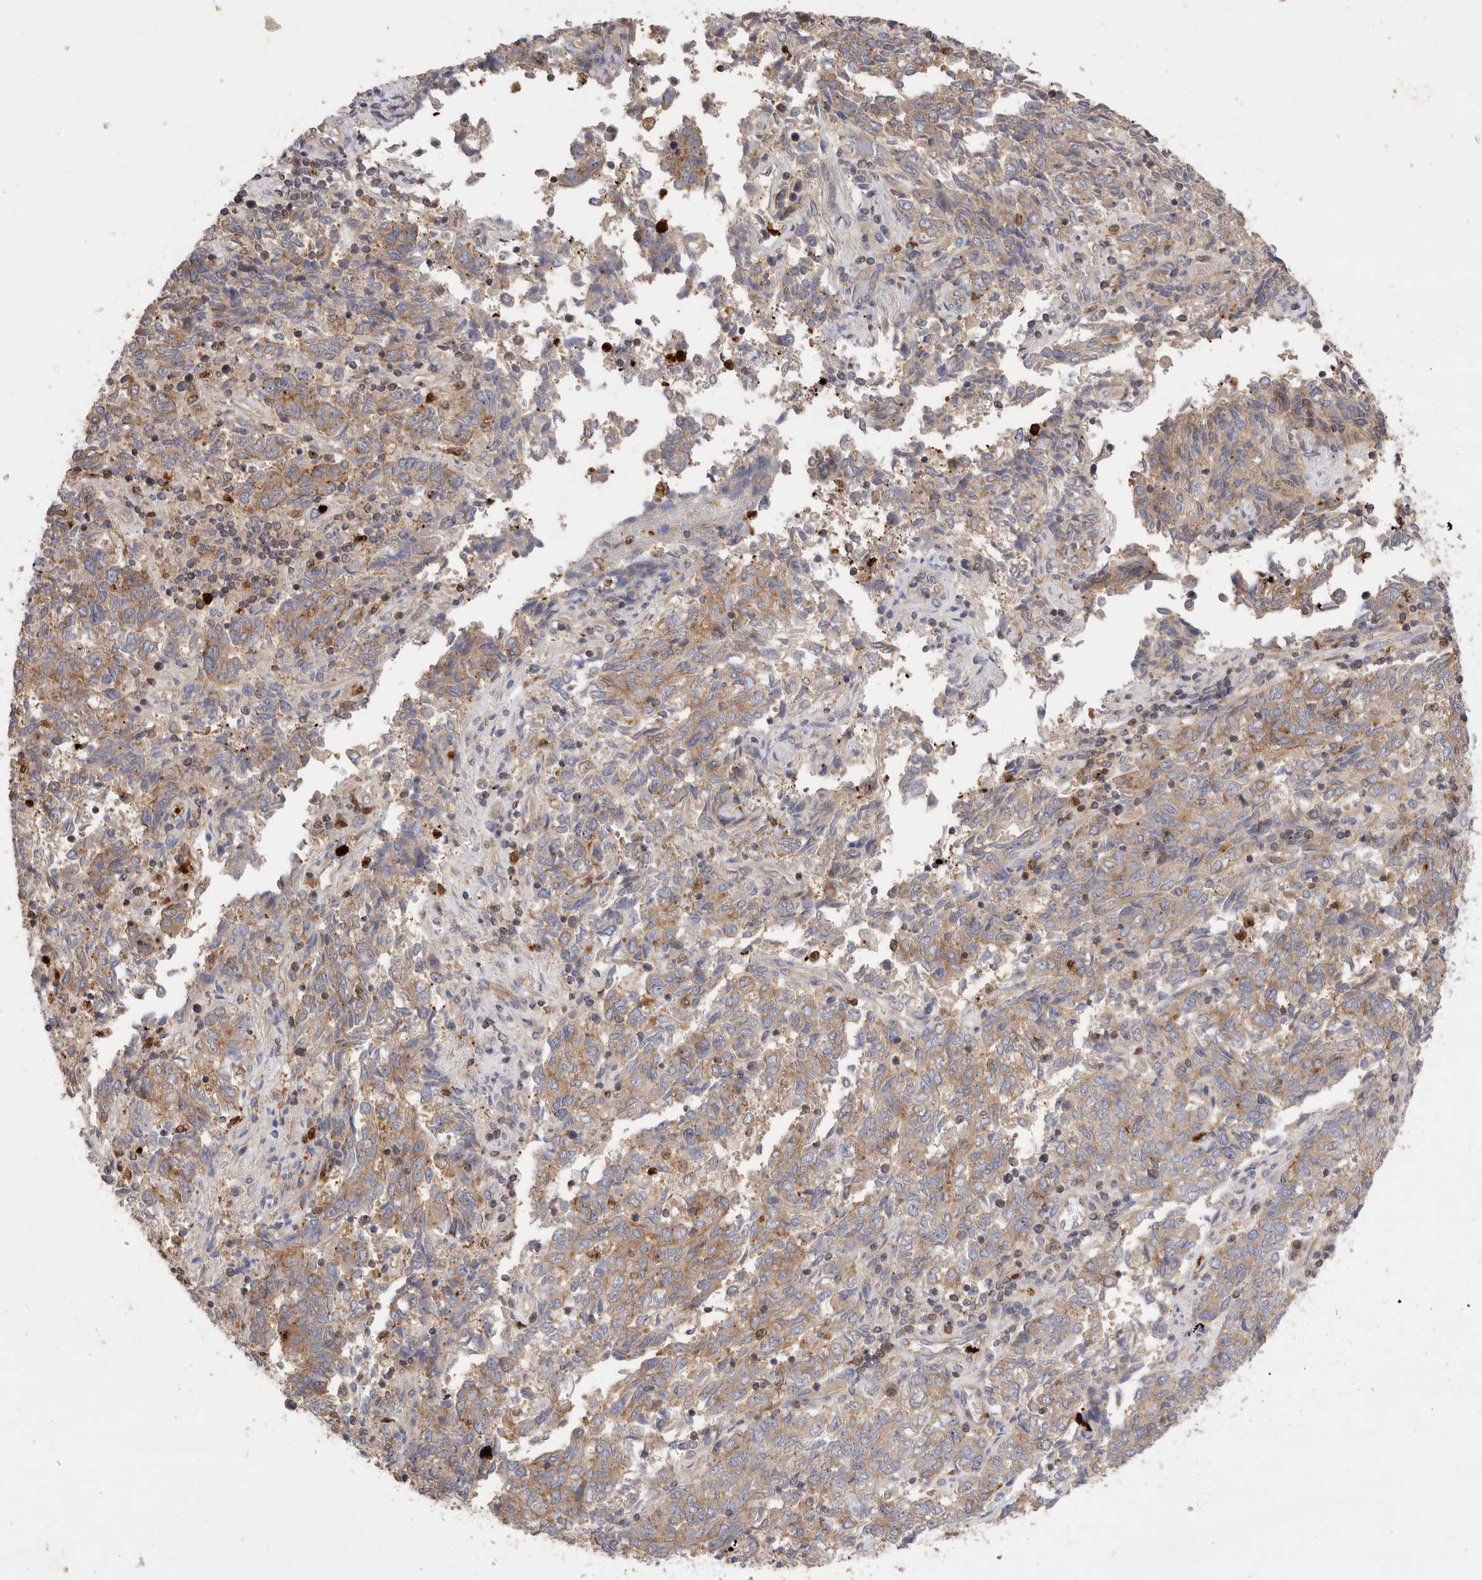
{"staining": {"intensity": "weak", "quantity": ">75%", "location": "cytoplasmic/membranous"}, "tissue": "endometrial cancer", "cell_type": "Tumor cells", "image_type": "cancer", "snomed": [{"axis": "morphology", "description": "Adenocarcinoma, NOS"}, {"axis": "topography", "description": "Endometrium"}], "caption": "Protein expression analysis of endometrial cancer exhibits weak cytoplasmic/membranous positivity in about >75% of tumor cells. (Stains: DAB in brown, nuclei in blue, Microscopy: brightfield microscopy at high magnification).", "gene": "NXT2", "patient": {"sex": "female", "age": 80}}